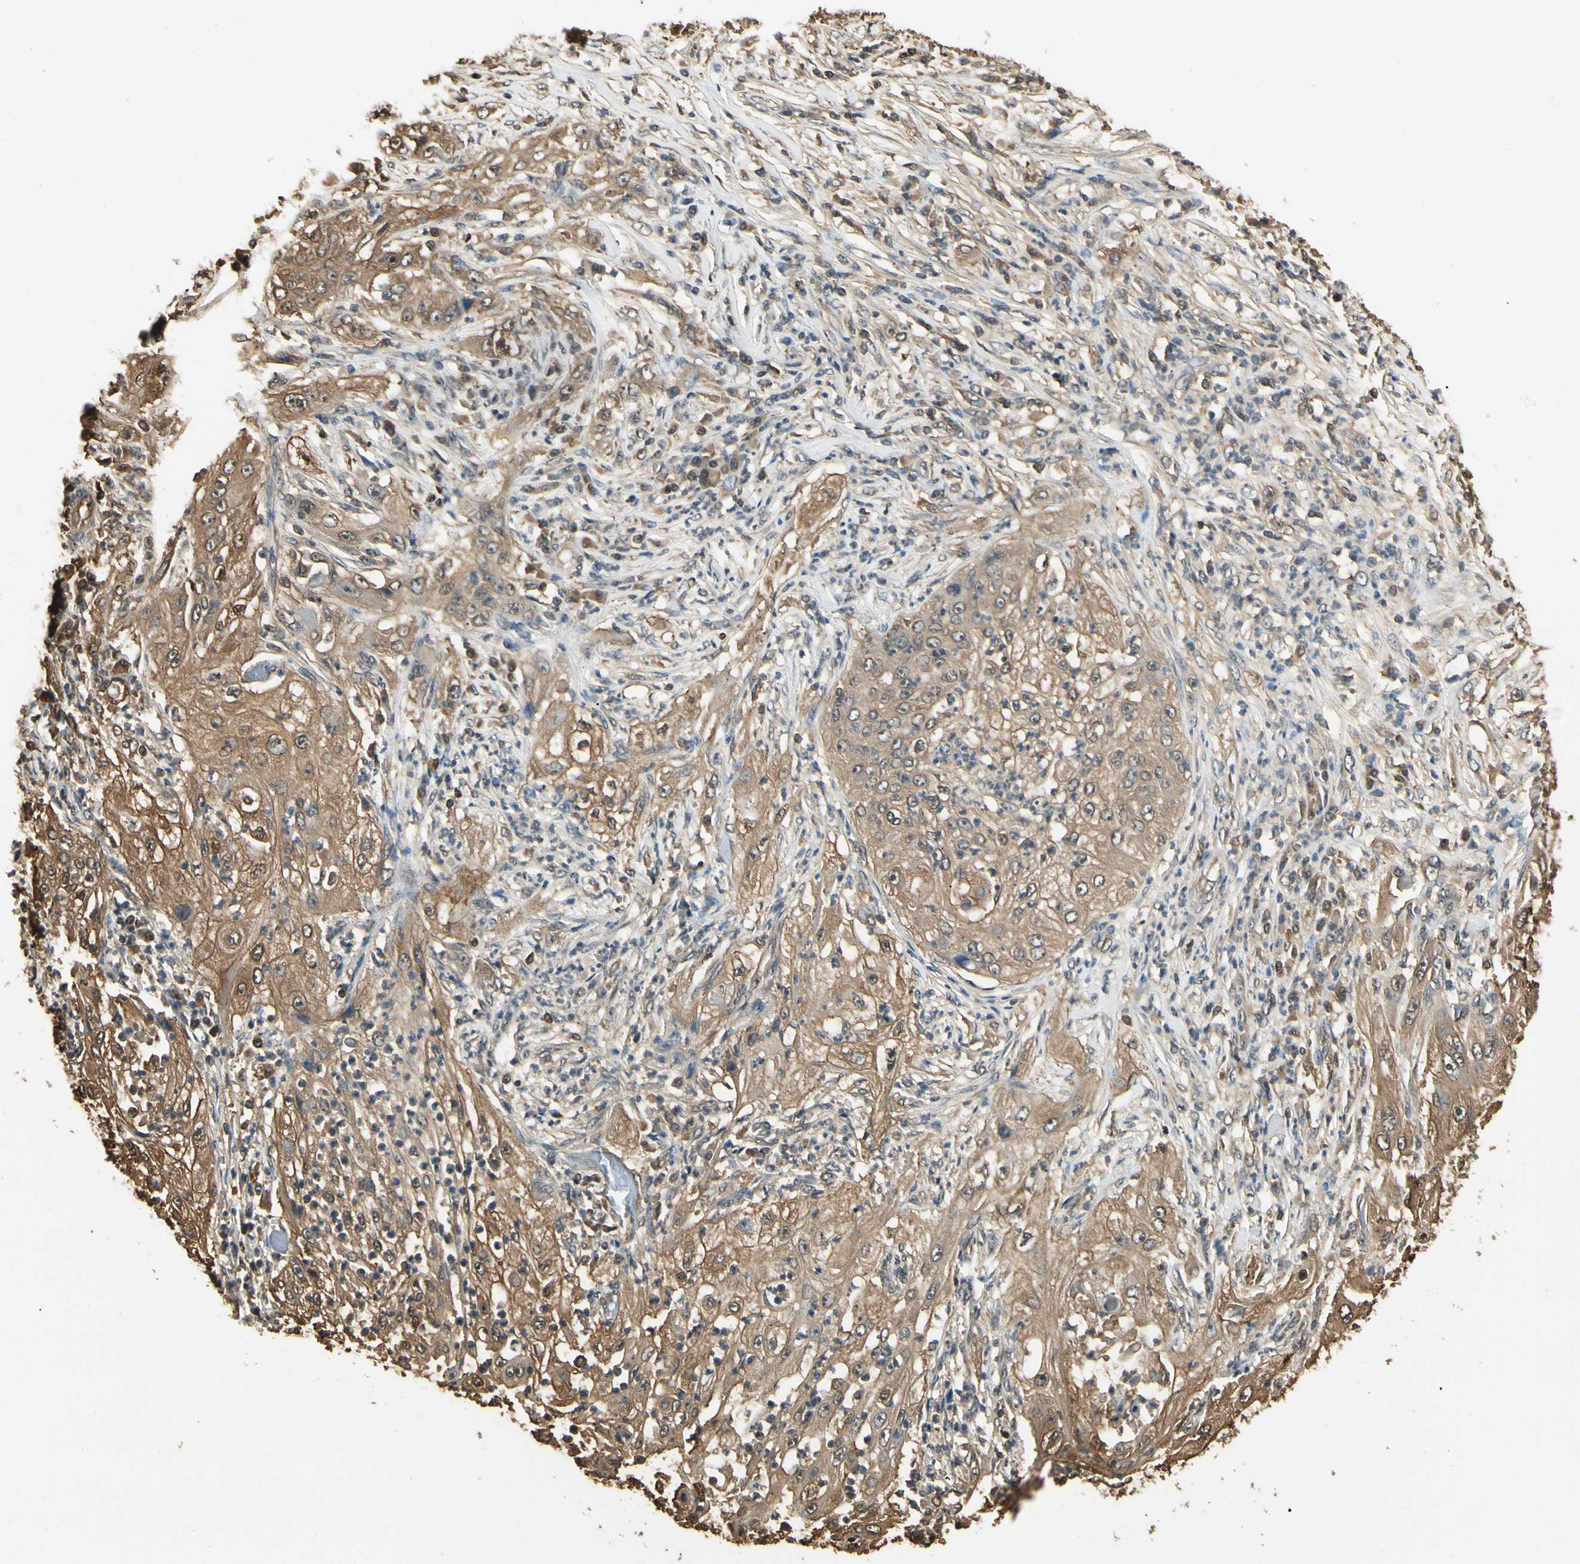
{"staining": {"intensity": "moderate", "quantity": ">75%", "location": "cytoplasmic/membranous"}, "tissue": "lung cancer", "cell_type": "Tumor cells", "image_type": "cancer", "snomed": [{"axis": "morphology", "description": "Inflammation, NOS"}, {"axis": "morphology", "description": "Squamous cell carcinoma, NOS"}, {"axis": "topography", "description": "Lymph node"}, {"axis": "topography", "description": "Soft tissue"}, {"axis": "topography", "description": "Lung"}], "caption": "IHC (DAB (3,3'-diaminobenzidine)) staining of human squamous cell carcinoma (lung) shows moderate cytoplasmic/membranous protein expression in approximately >75% of tumor cells.", "gene": "YWHAE", "patient": {"sex": "male", "age": 66}}